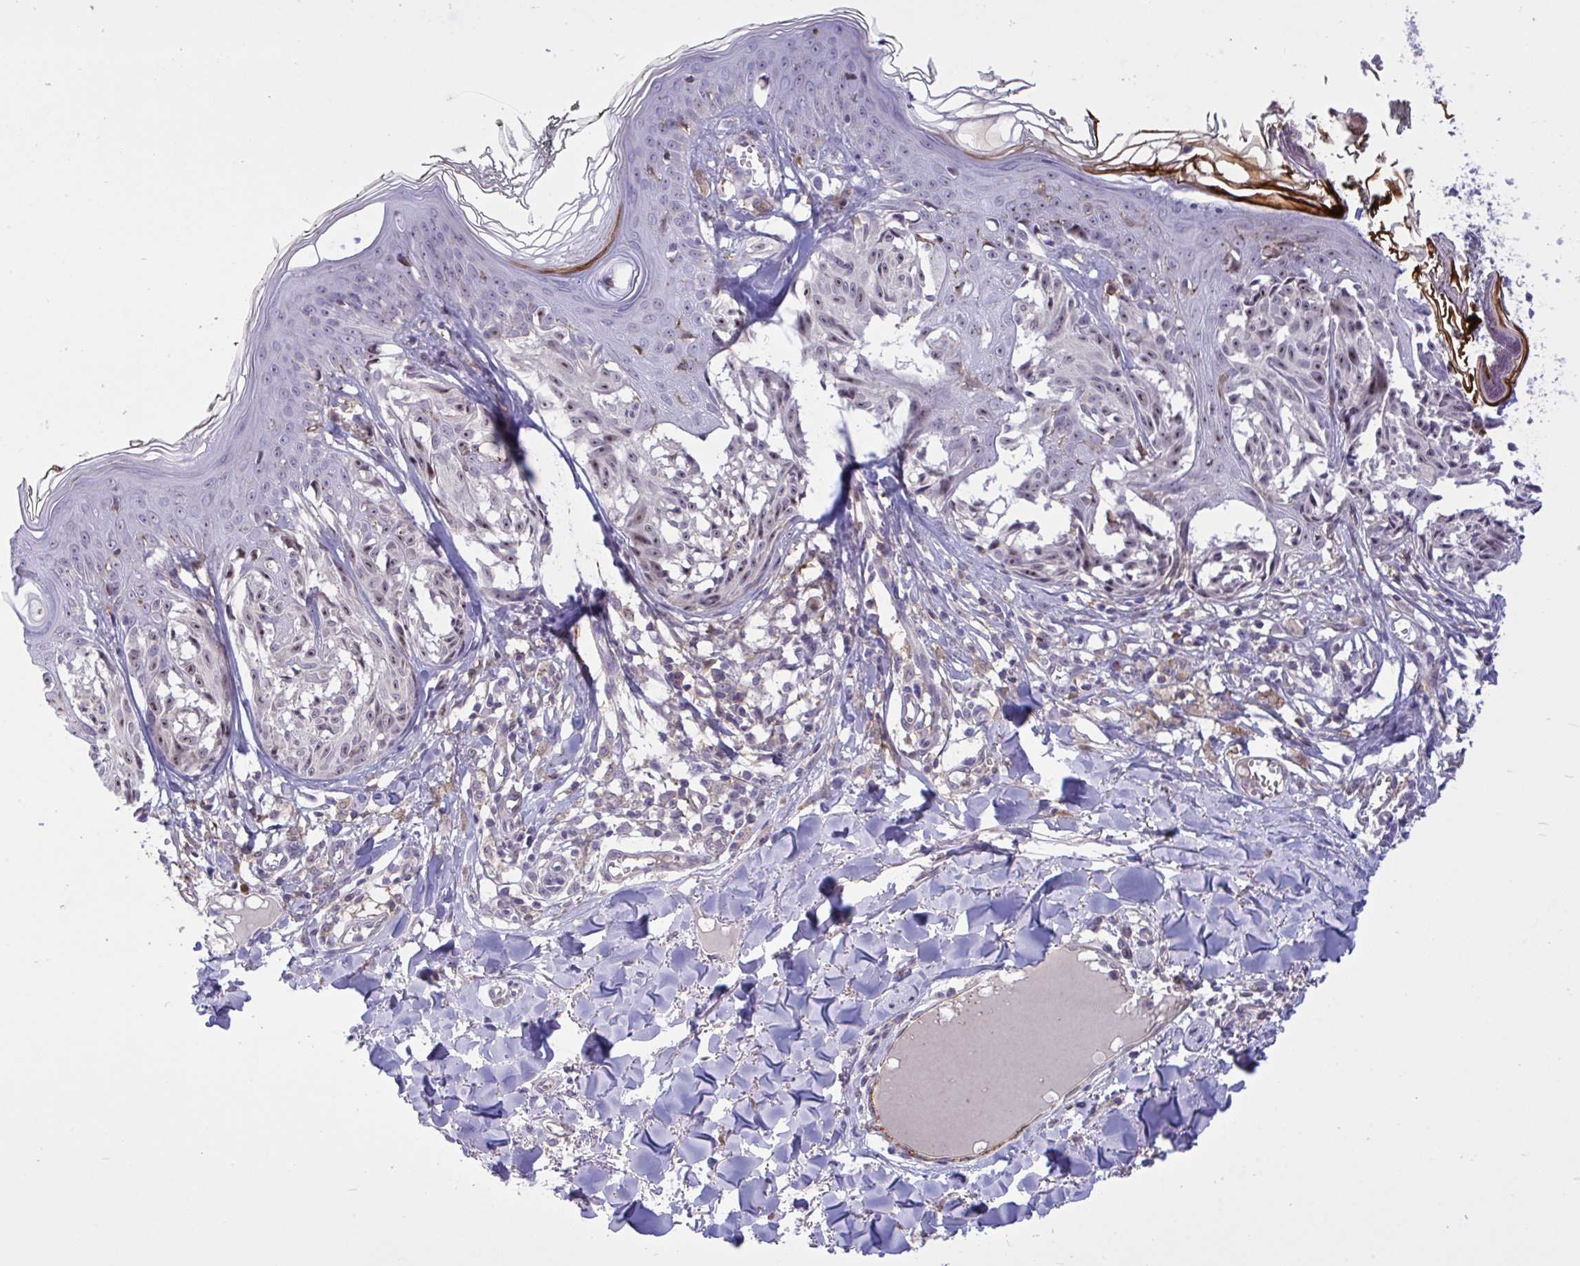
{"staining": {"intensity": "moderate", "quantity": "25%-75%", "location": "nuclear"}, "tissue": "melanoma", "cell_type": "Tumor cells", "image_type": "cancer", "snomed": [{"axis": "morphology", "description": "Malignant melanoma, NOS"}, {"axis": "topography", "description": "Skin"}], "caption": "Immunohistochemical staining of human malignant melanoma reveals medium levels of moderate nuclear staining in about 25%-75% of tumor cells.", "gene": "CD101", "patient": {"sex": "female", "age": 43}}